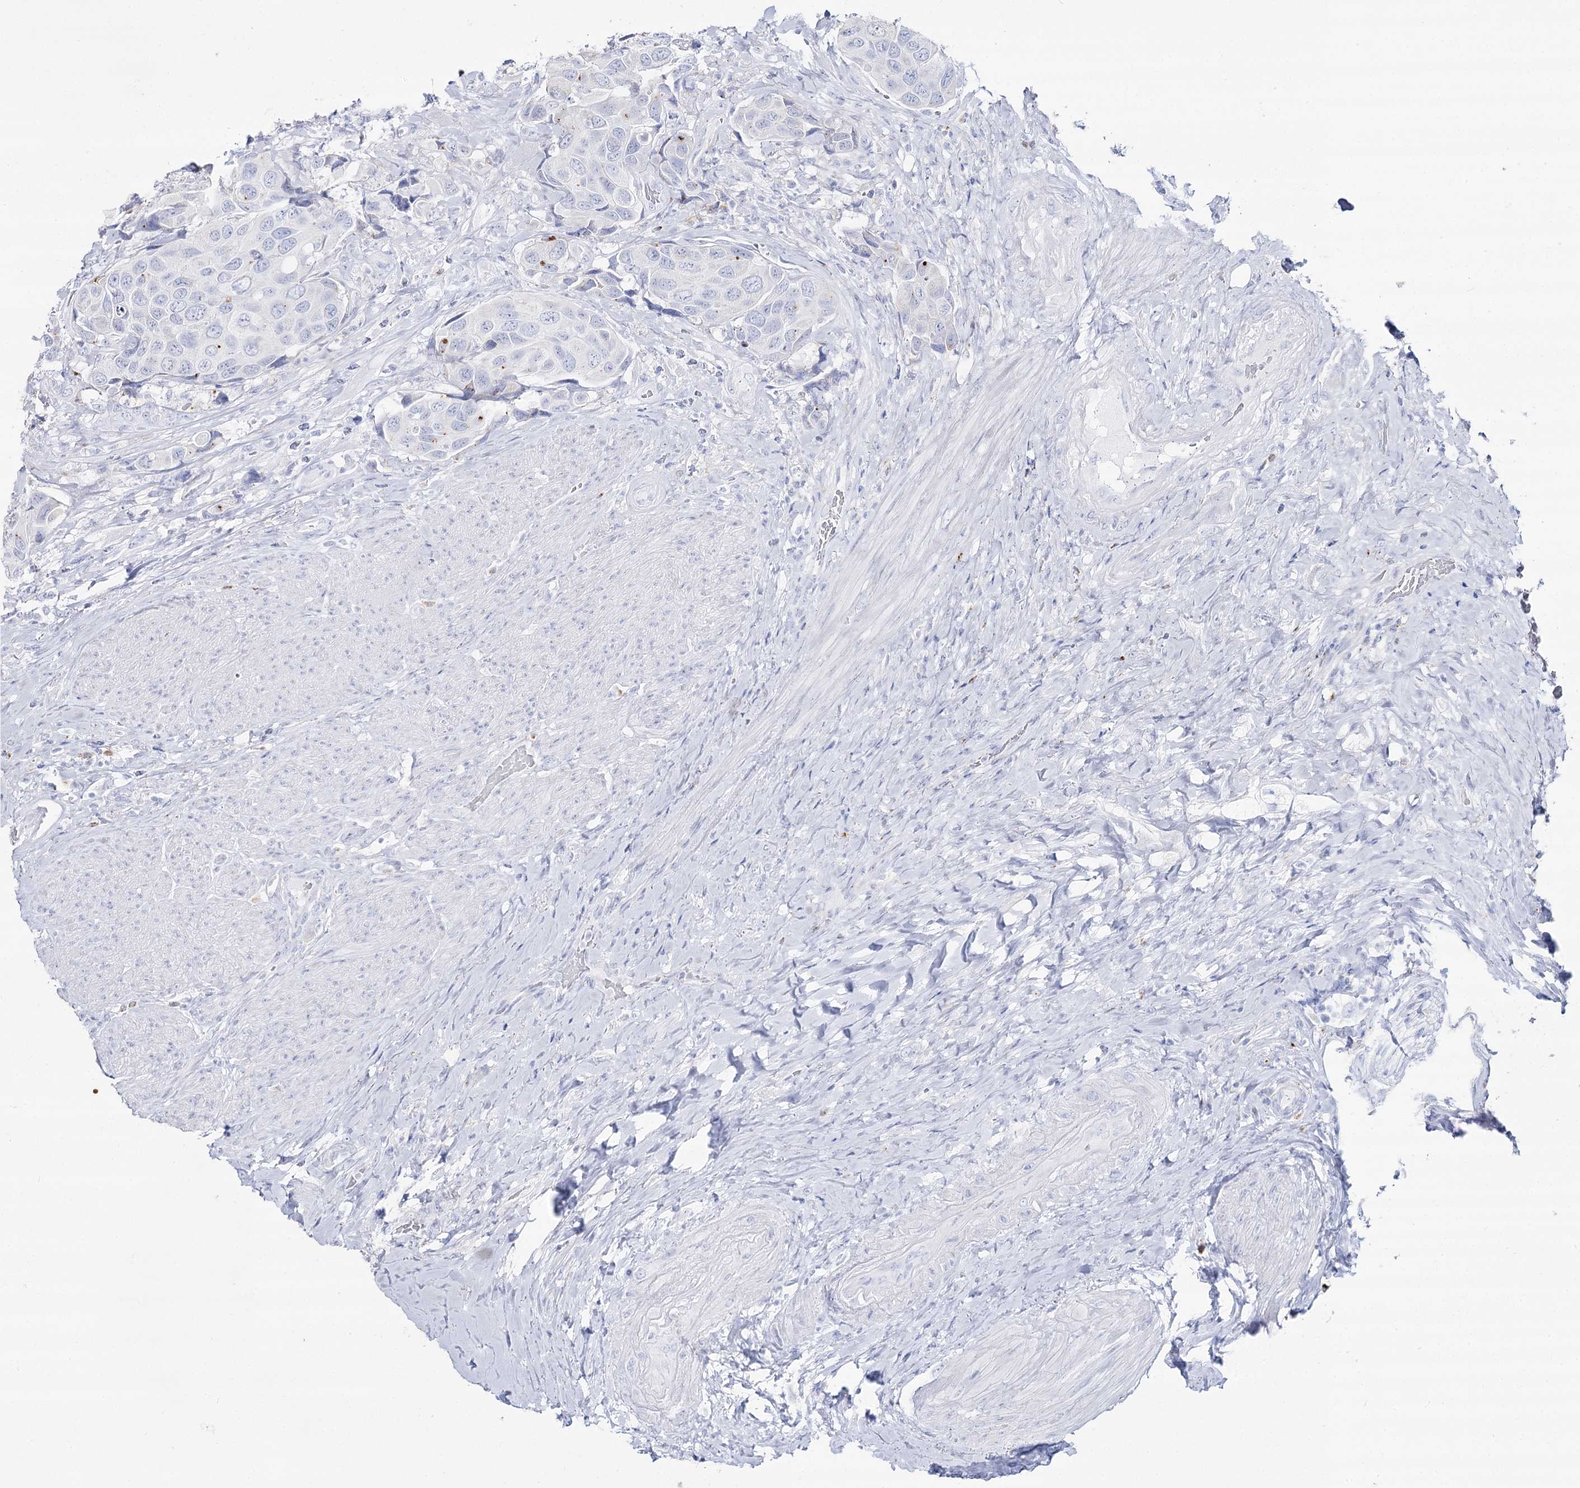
{"staining": {"intensity": "negative", "quantity": "none", "location": "none"}, "tissue": "urothelial cancer", "cell_type": "Tumor cells", "image_type": "cancer", "snomed": [{"axis": "morphology", "description": "Urothelial carcinoma, High grade"}, {"axis": "topography", "description": "Urinary bladder"}], "caption": "Micrograph shows no significant protein expression in tumor cells of urothelial carcinoma (high-grade). (Immunohistochemistry, brightfield microscopy, high magnification).", "gene": "SLC3A1", "patient": {"sex": "male", "age": 74}}